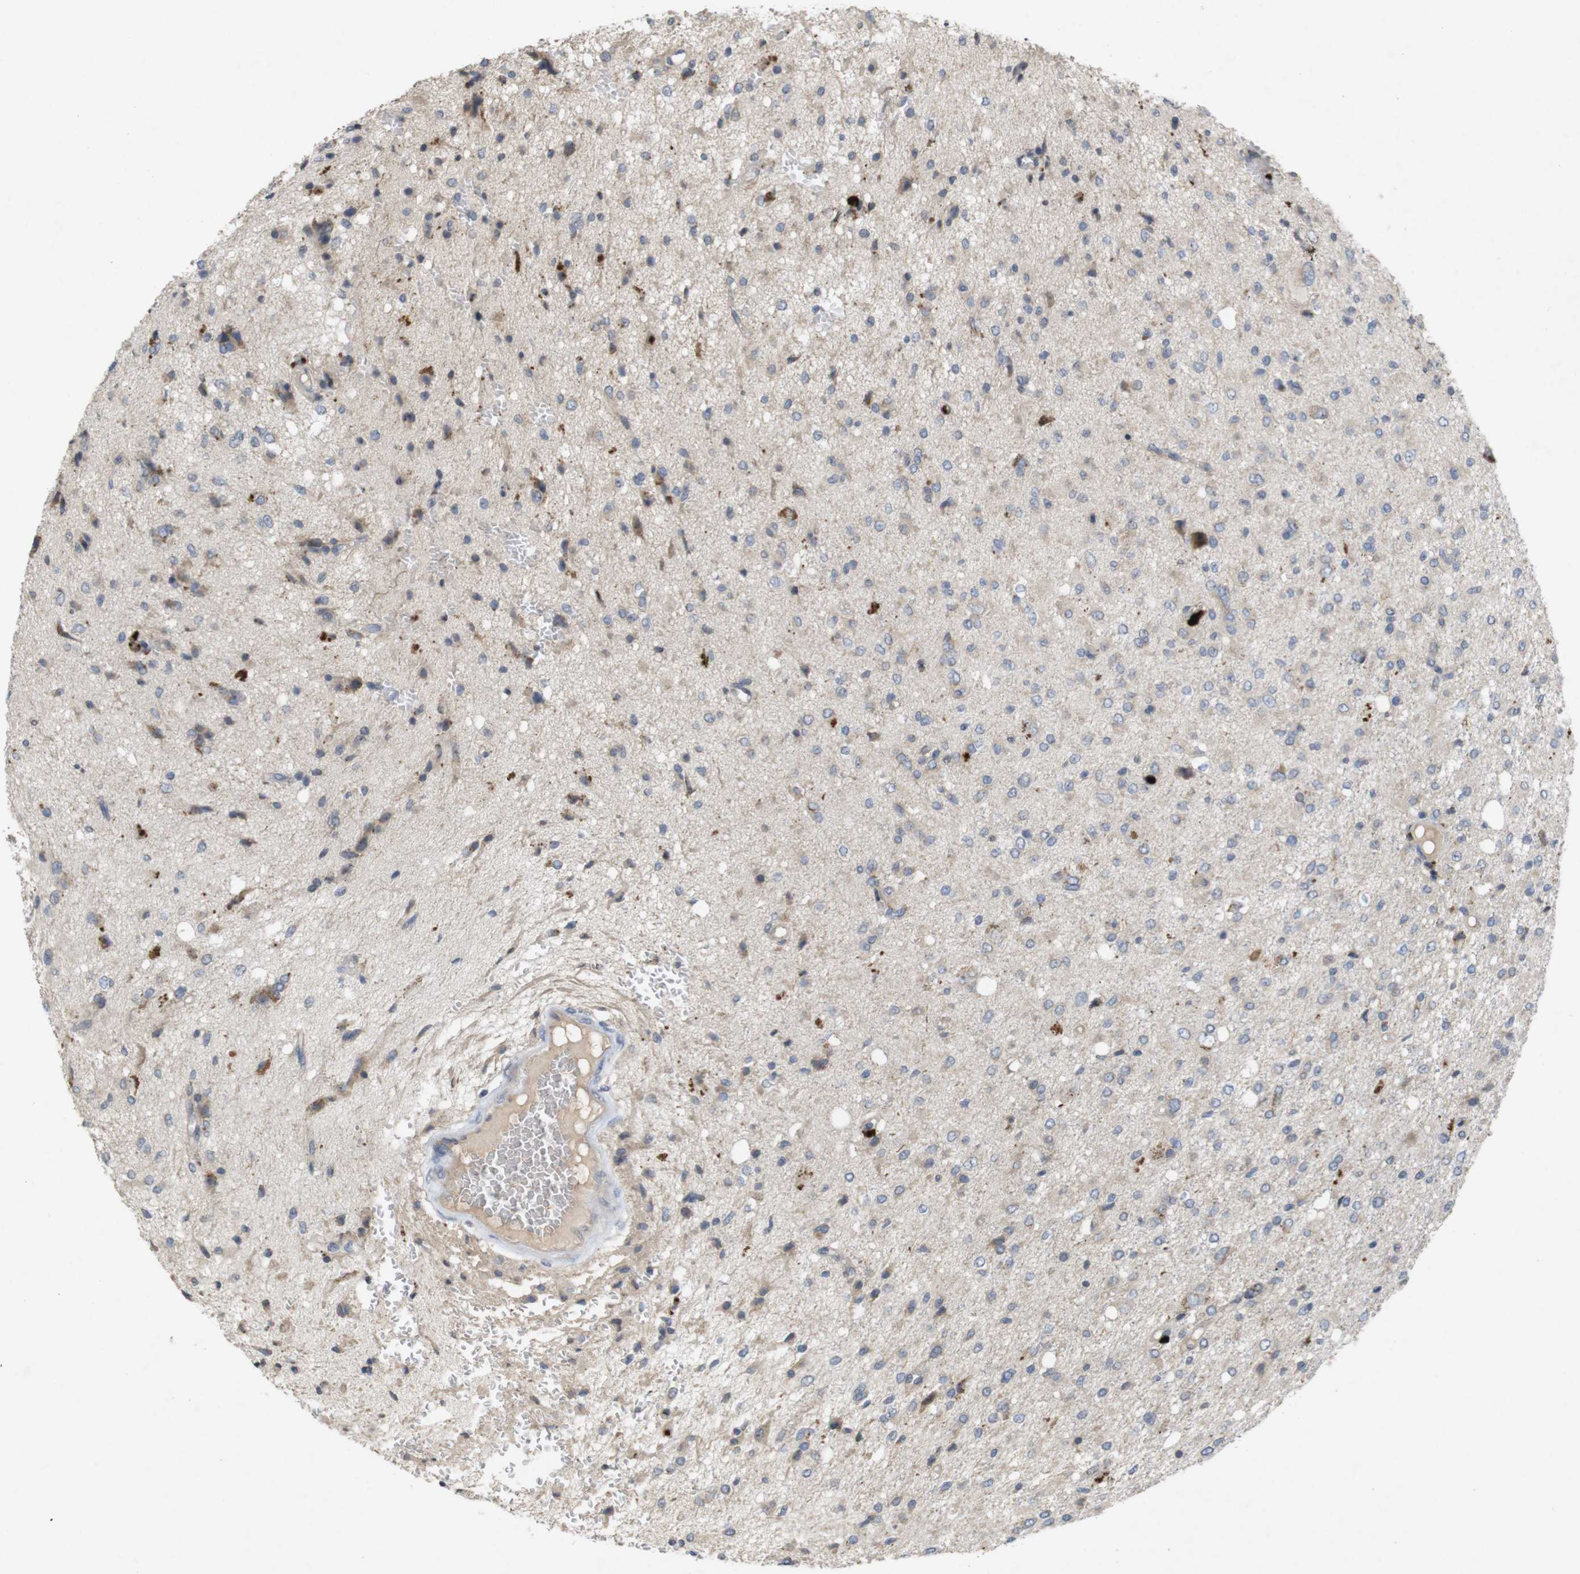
{"staining": {"intensity": "moderate", "quantity": "<25%", "location": "cytoplasmic/membranous"}, "tissue": "glioma", "cell_type": "Tumor cells", "image_type": "cancer", "snomed": [{"axis": "morphology", "description": "Glioma, malignant, High grade"}, {"axis": "topography", "description": "Brain"}], "caption": "Tumor cells reveal low levels of moderate cytoplasmic/membranous expression in about <25% of cells in human high-grade glioma (malignant).", "gene": "TSPAN14", "patient": {"sex": "female", "age": 59}}